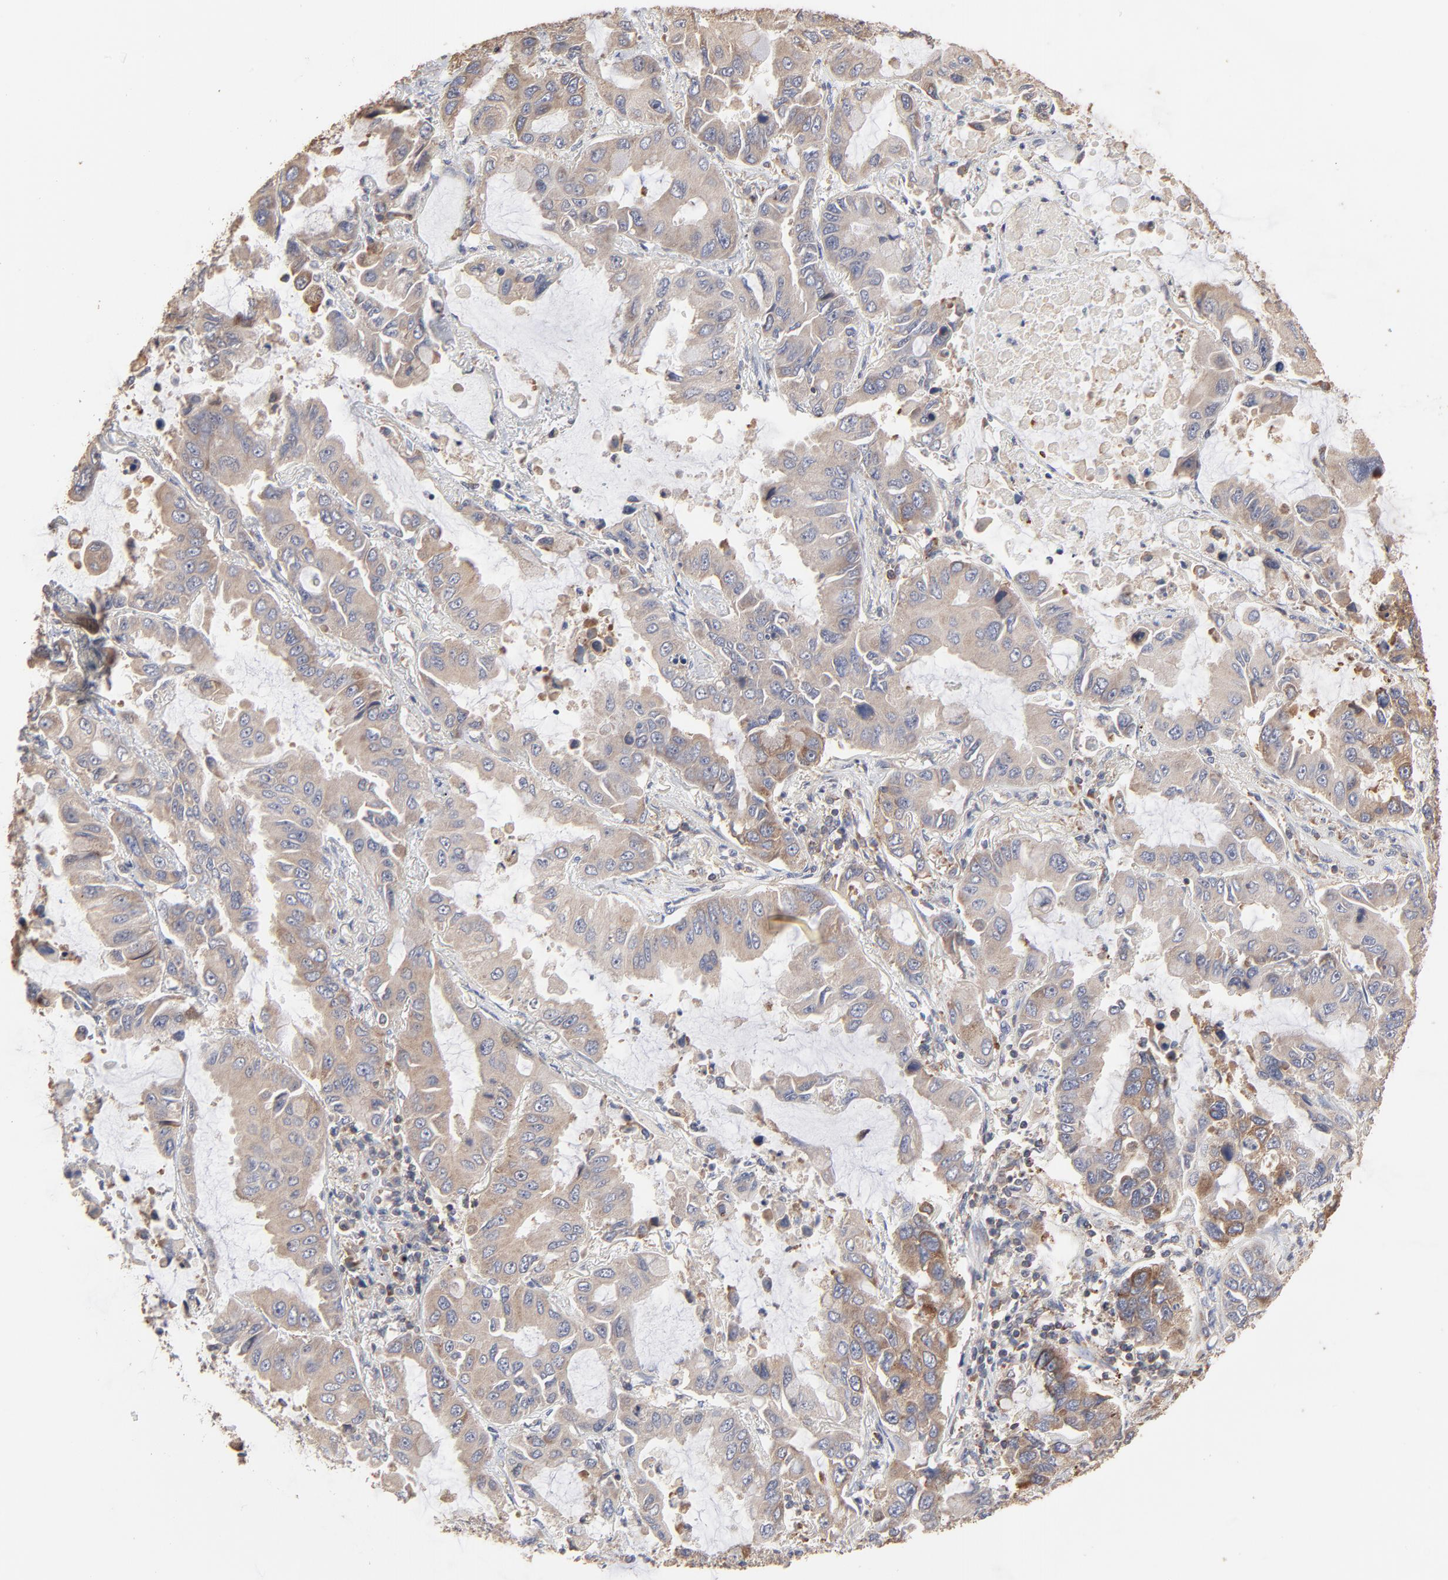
{"staining": {"intensity": "moderate", "quantity": ">75%", "location": "cytoplasmic/membranous"}, "tissue": "lung cancer", "cell_type": "Tumor cells", "image_type": "cancer", "snomed": [{"axis": "morphology", "description": "Adenocarcinoma, NOS"}, {"axis": "topography", "description": "Lung"}], "caption": "Lung cancer tissue exhibits moderate cytoplasmic/membranous expression in about >75% of tumor cells", "gene": "RNF213", "patient": {"sex": "male", "age": 64}}